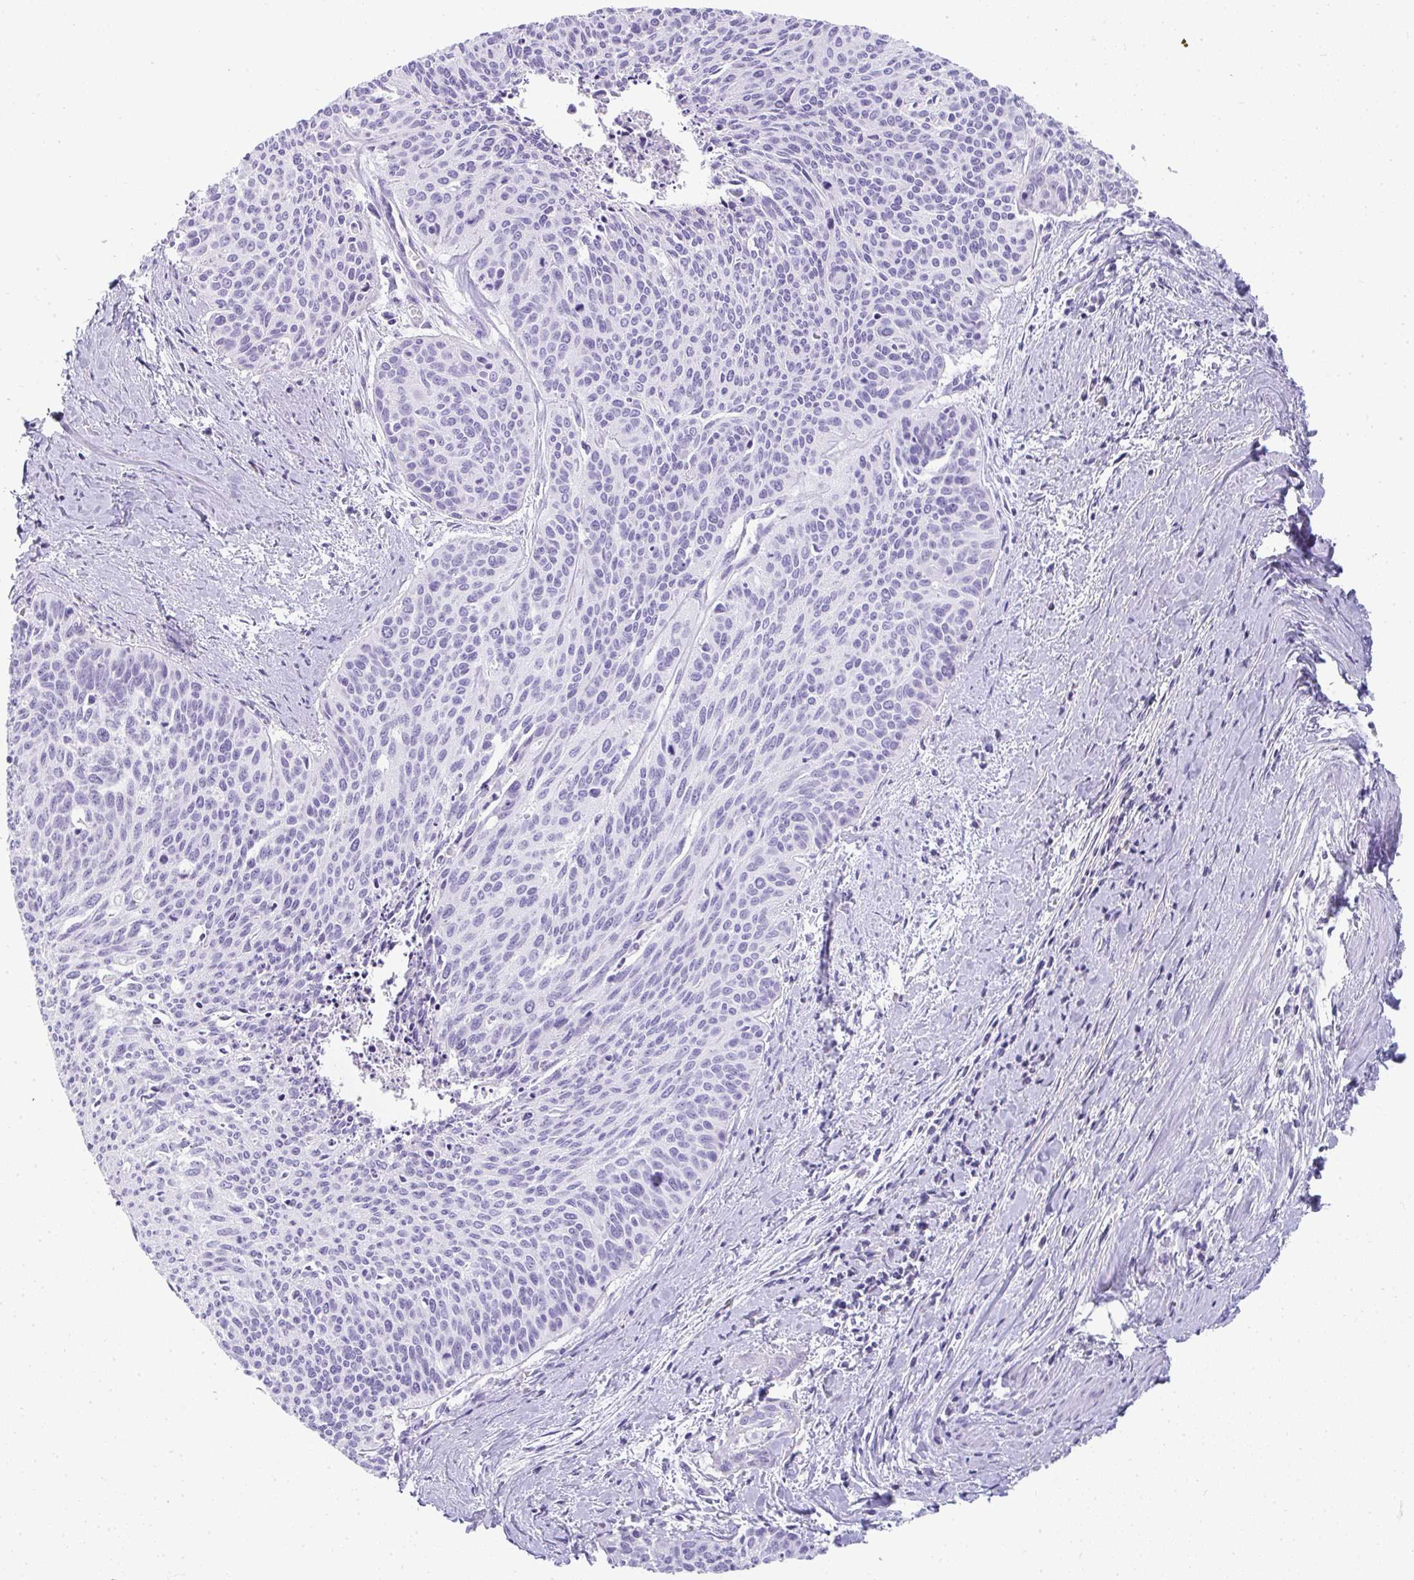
{"staining": {"intensity": "negative", "quantity": "none", "location": "none"}, "tissue": "cervical cancer", "cell_type": "Tumor cells", "image_type": "cancer", "snomed": [{"axis": "morphology", "description": "Squamous cell carcinoma, NOS"}, {"axis": "topography", "description": "Cervix"}], "caption": "This is a histopathology image of IHC staining of cervical squamous cell carcinoma, which shows no positivity in tumor cells.", "gene": "ZSWIM3", "patient": {"sex": "female", "age": 55}}